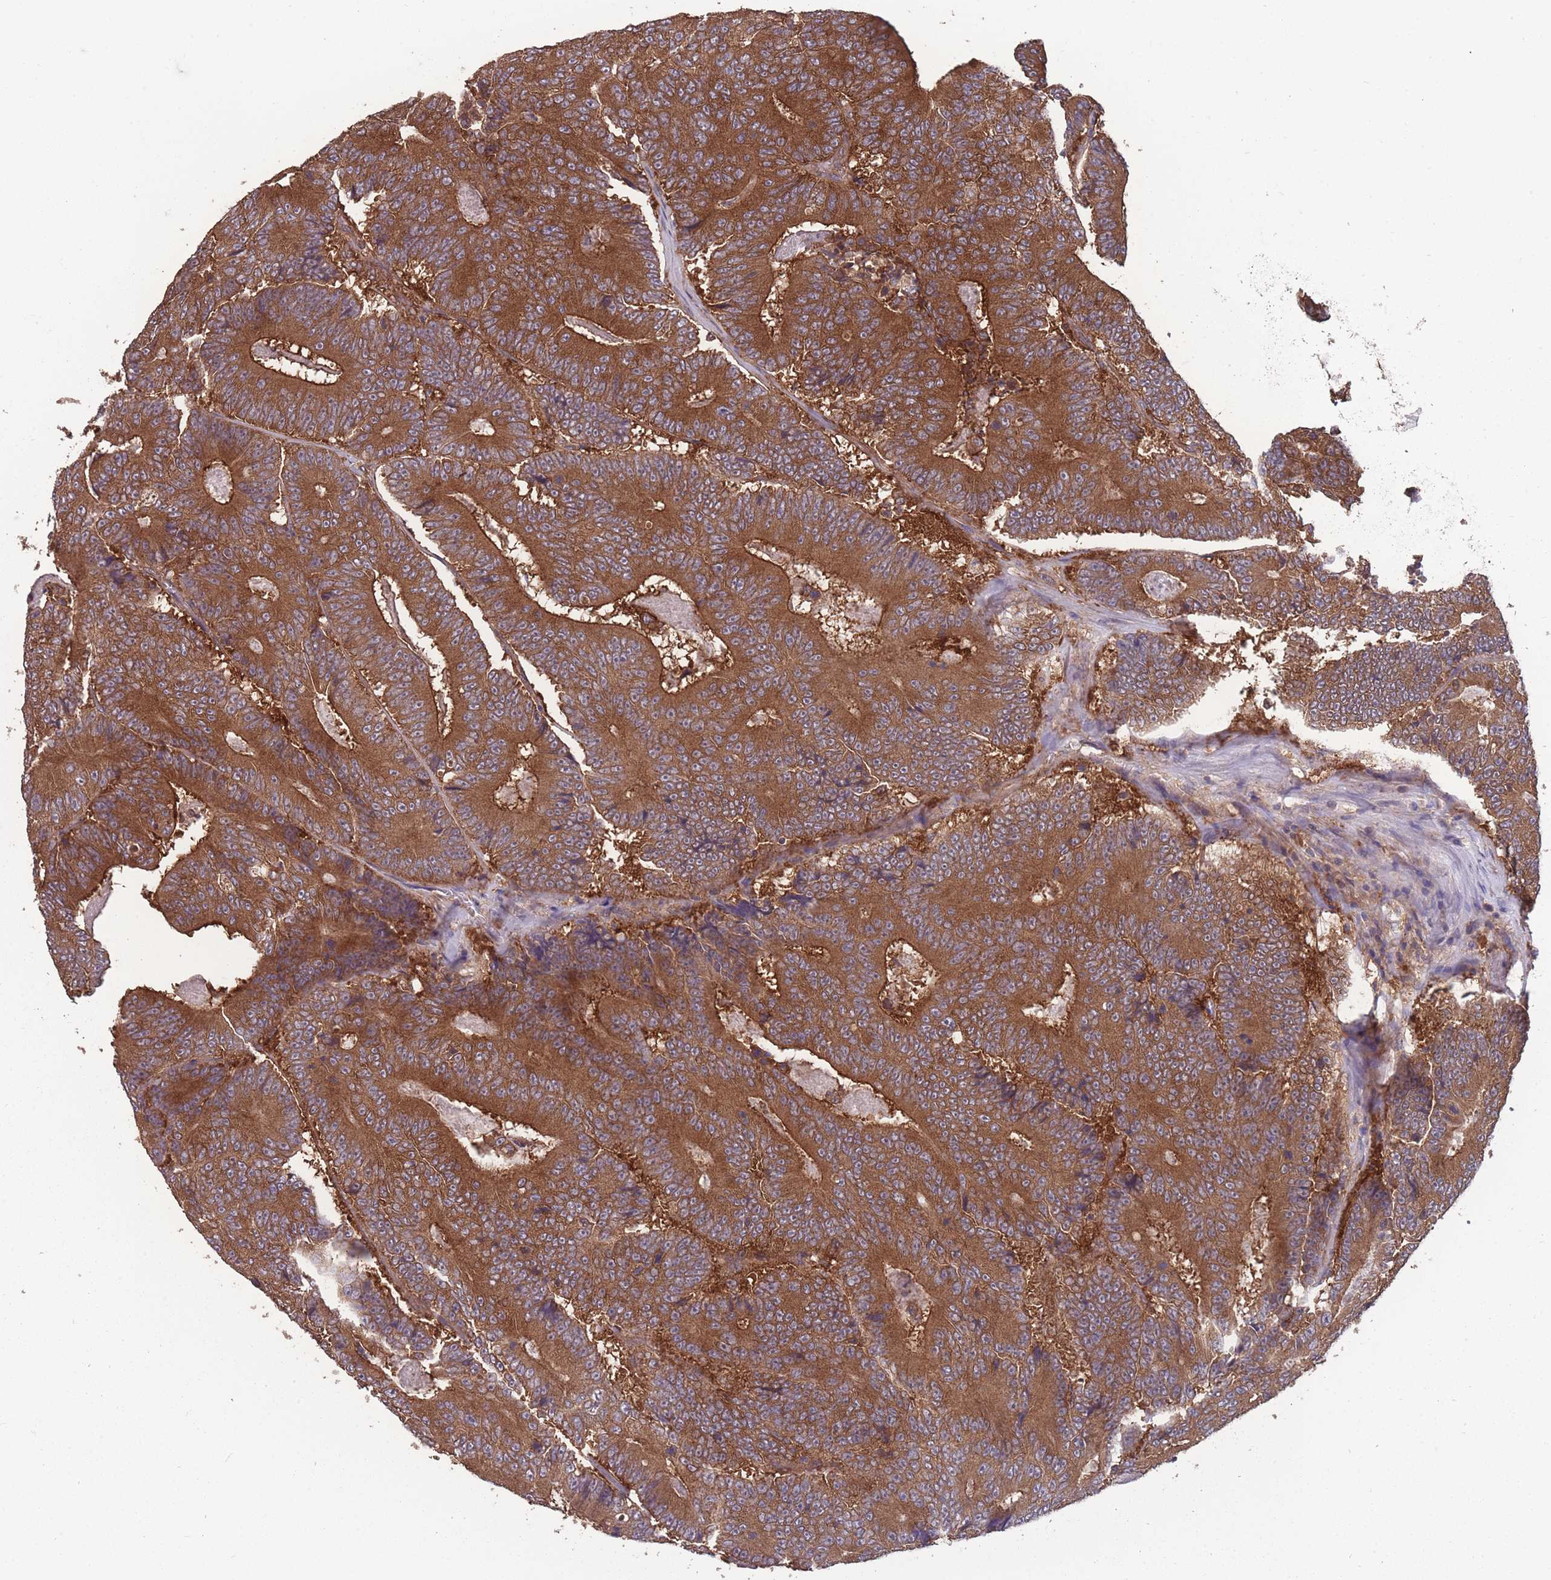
{"staining": {"intensity": "strong", "quantity": ">75%", "location": "cytoplasmic/membranous"}, "tissue": "colorectal cancer", "cell_type": "Tumor cells", "image_type": "cancer", "snomed": [{"axis": "morphology", "description": "Adenocarcinoma, NOS"}, {"axis": "topography", "description": "Colon"}], "caption": "Immunohistochemistry photomicrograph of human colorectal cancer (adenocarcinoma) stained for a protein (brown), which demonstrates high levels of strong cytoplasmic/membranous positivity in approximately >75% of tumor cells.", "gene": "ZPR1", "patient": {"sex": "male", "age": 83}}